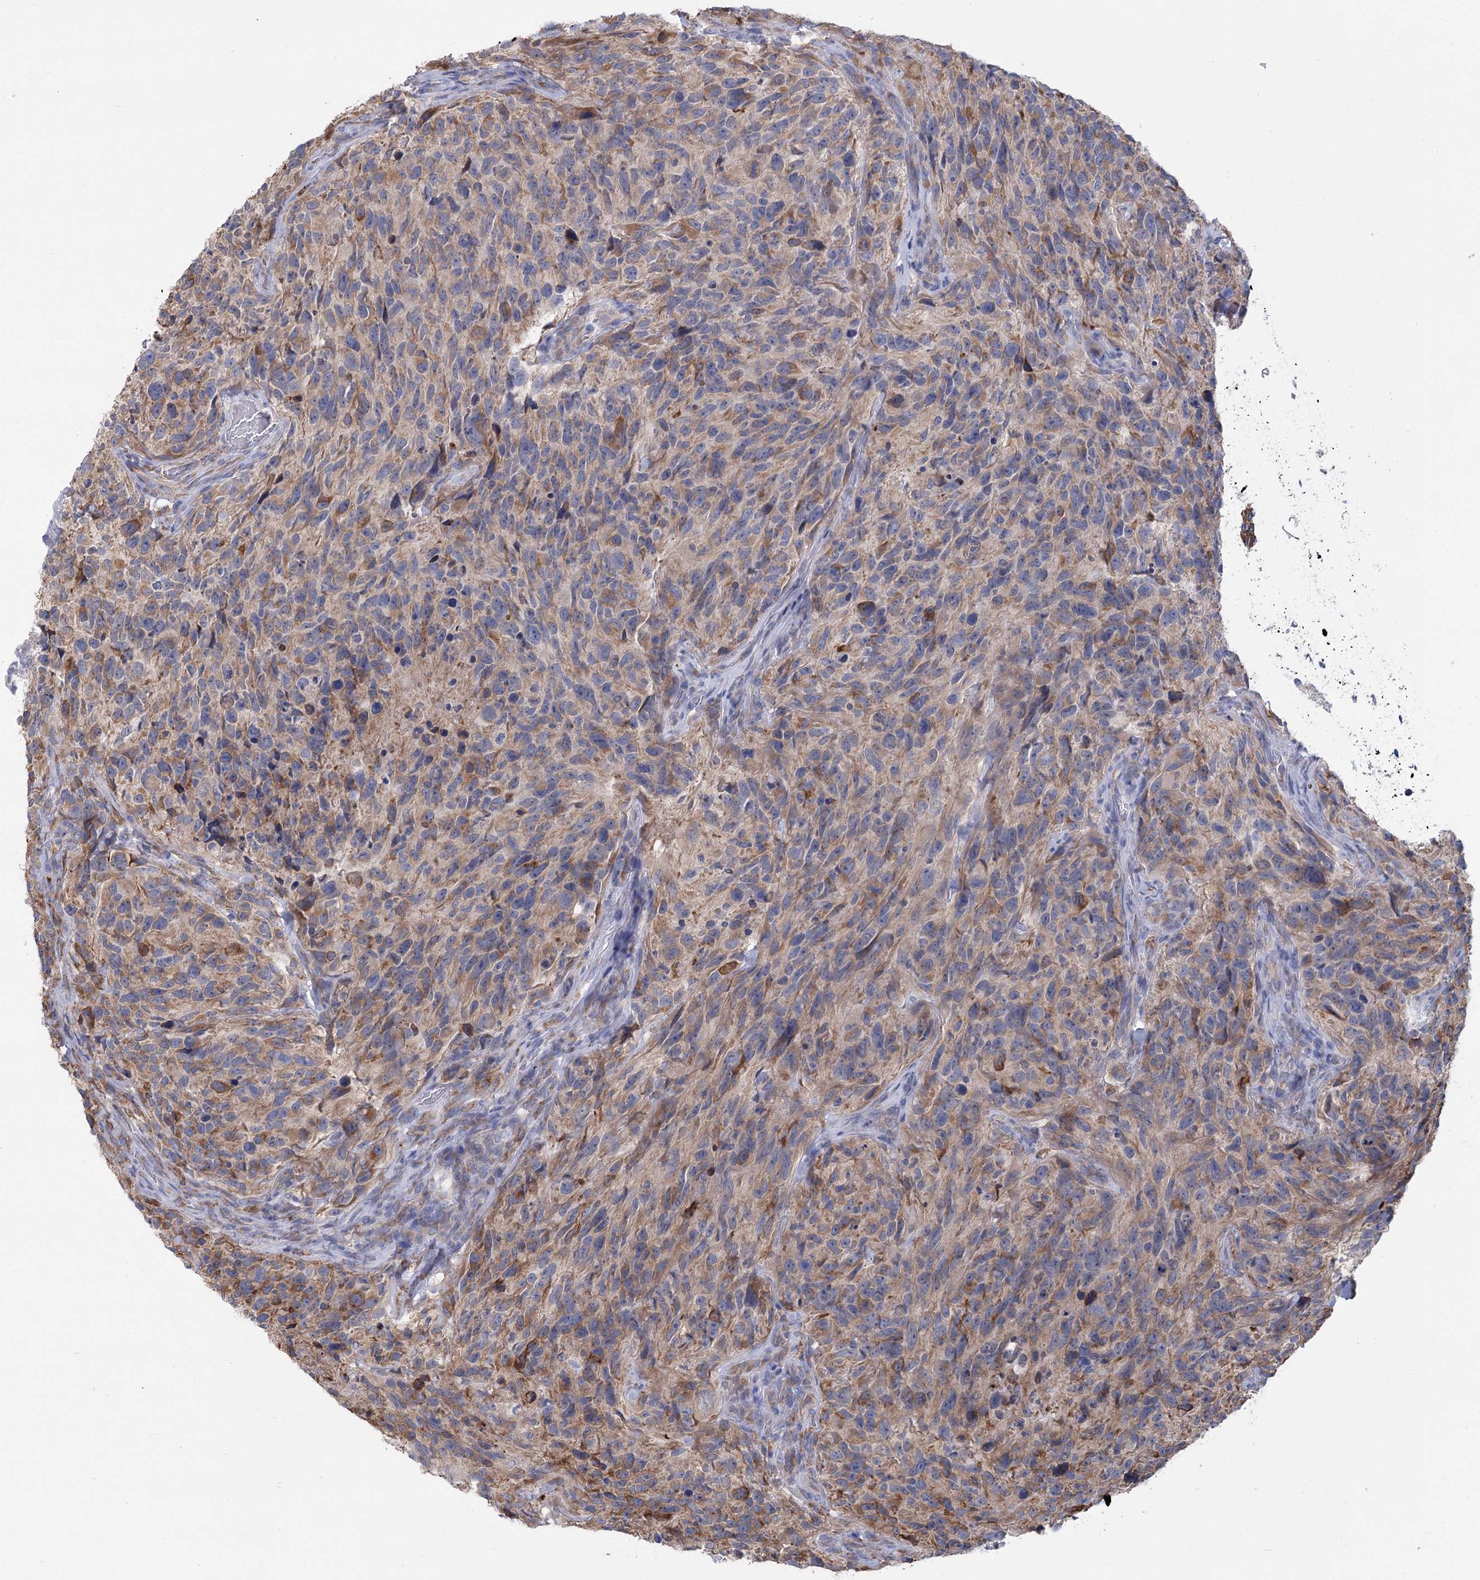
{"staining": {"intensity": "moderate", "quantity": "25%-75%", "location": "cytoplasmic/membranous"}, "tissue": "glioma", "cell_type": "Tumor cells", "image_type": "cancer", "snomed": [{"axis": "morphology", "description": "Glioma, malignant, High grade"}, {"axis": "topography", "description": "Brain"}], "caption": "Glioma stained with a protein marker shows moderate staining in tumor cells.", "gene": "METTL24", "patient": {"sex": "male", "age": 69}}